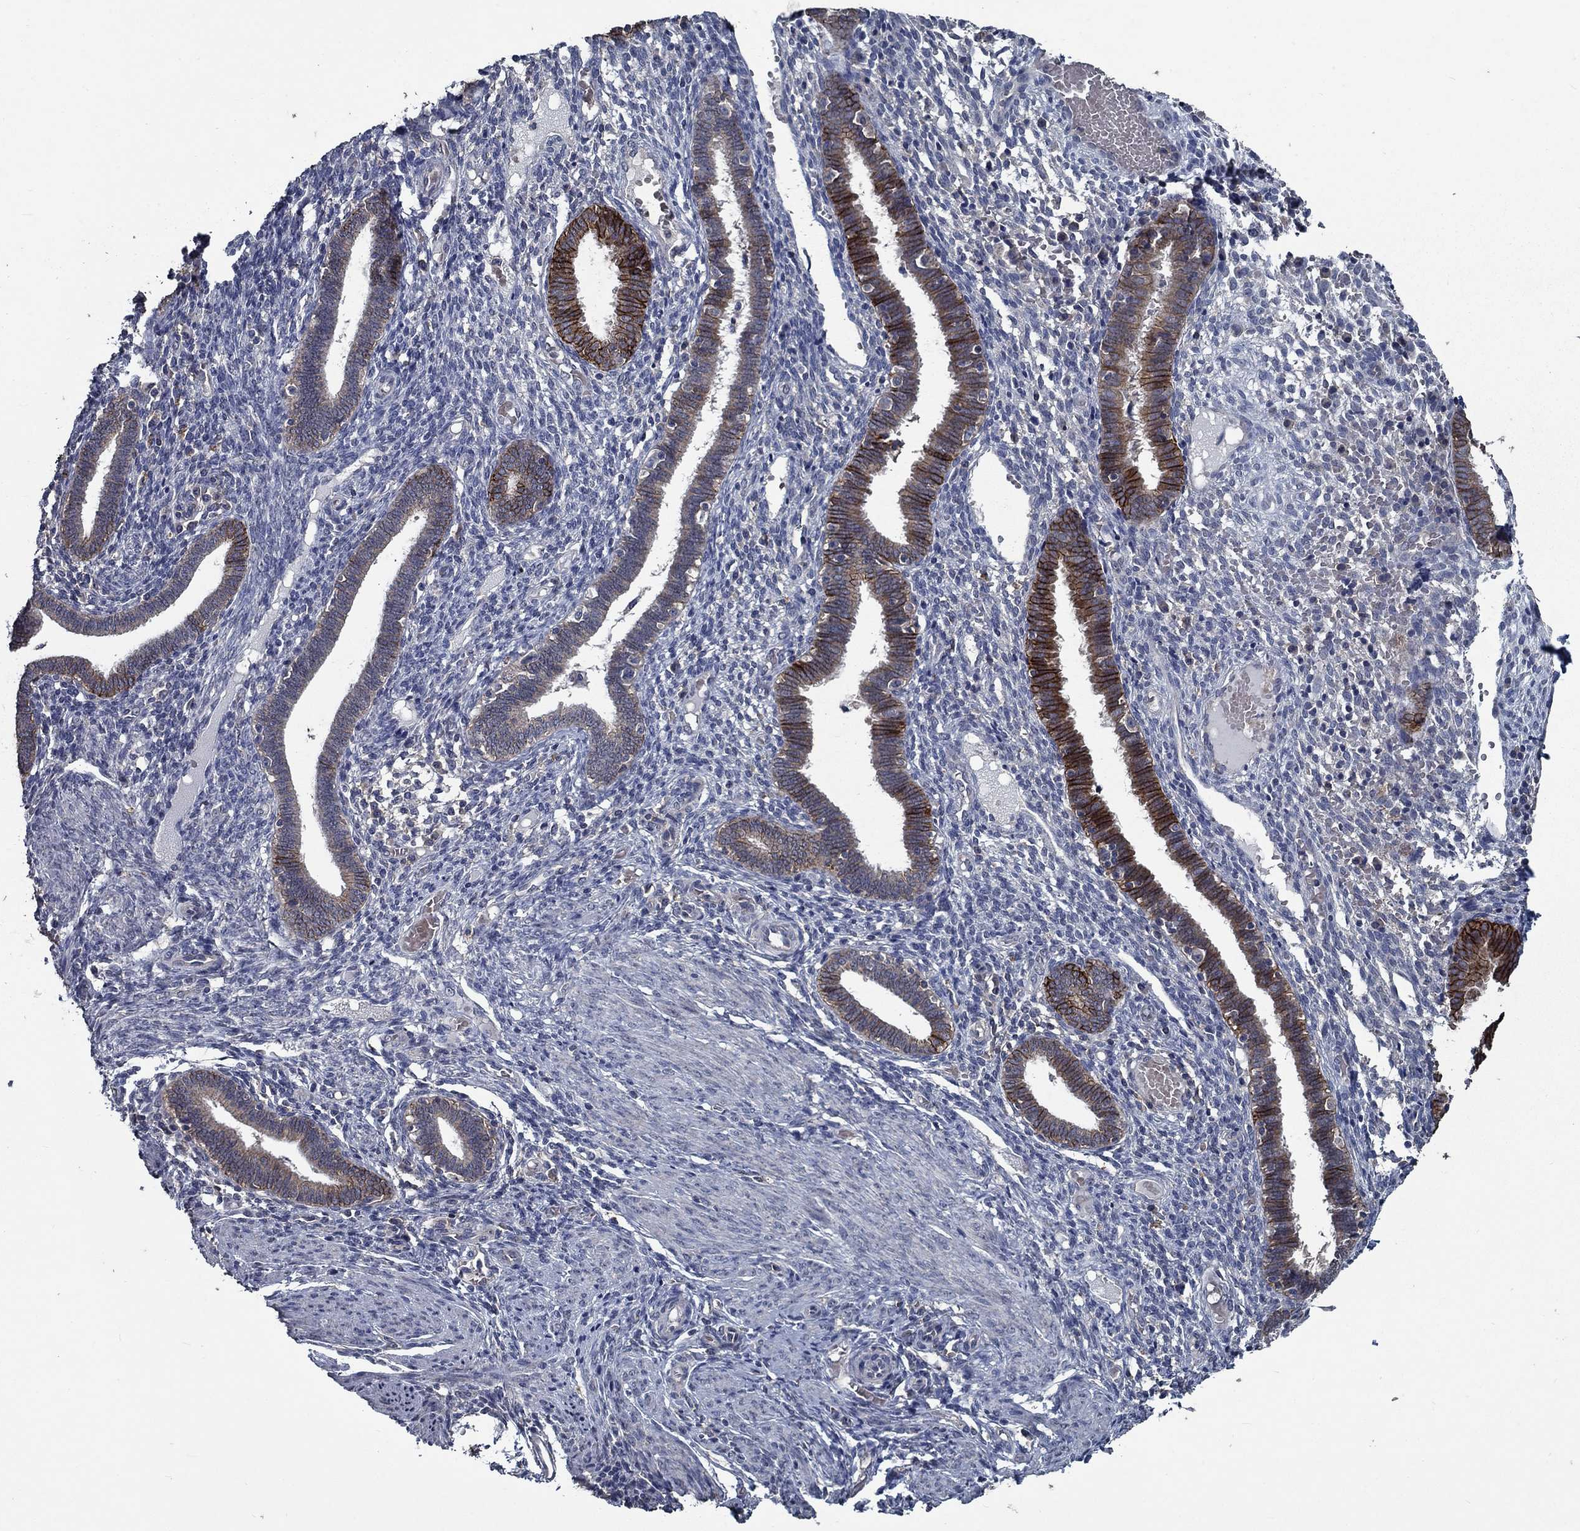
{"staining": {"intensity": "negative", "quantity": "none", "location": "none"}, "tissue": "endometrium", "cell_type": "Cells in endometrial stroma", "image_type": "normal", "snomed": [{"axis": "morphology", "description": "Normal tissue, NOS"}, {"axis": "topography", "description": "Endometrium"}], "caption": "Cells in endometrial stroma show no significant positivity in normal endometrium. (Stains: DAB immunohistochemistry with hematoxylin counter stain, Microscopy: brightfield microscopy at high magnification).", "gene": "SLC44A1", "patient": {"sex": "female", "age": 42}}